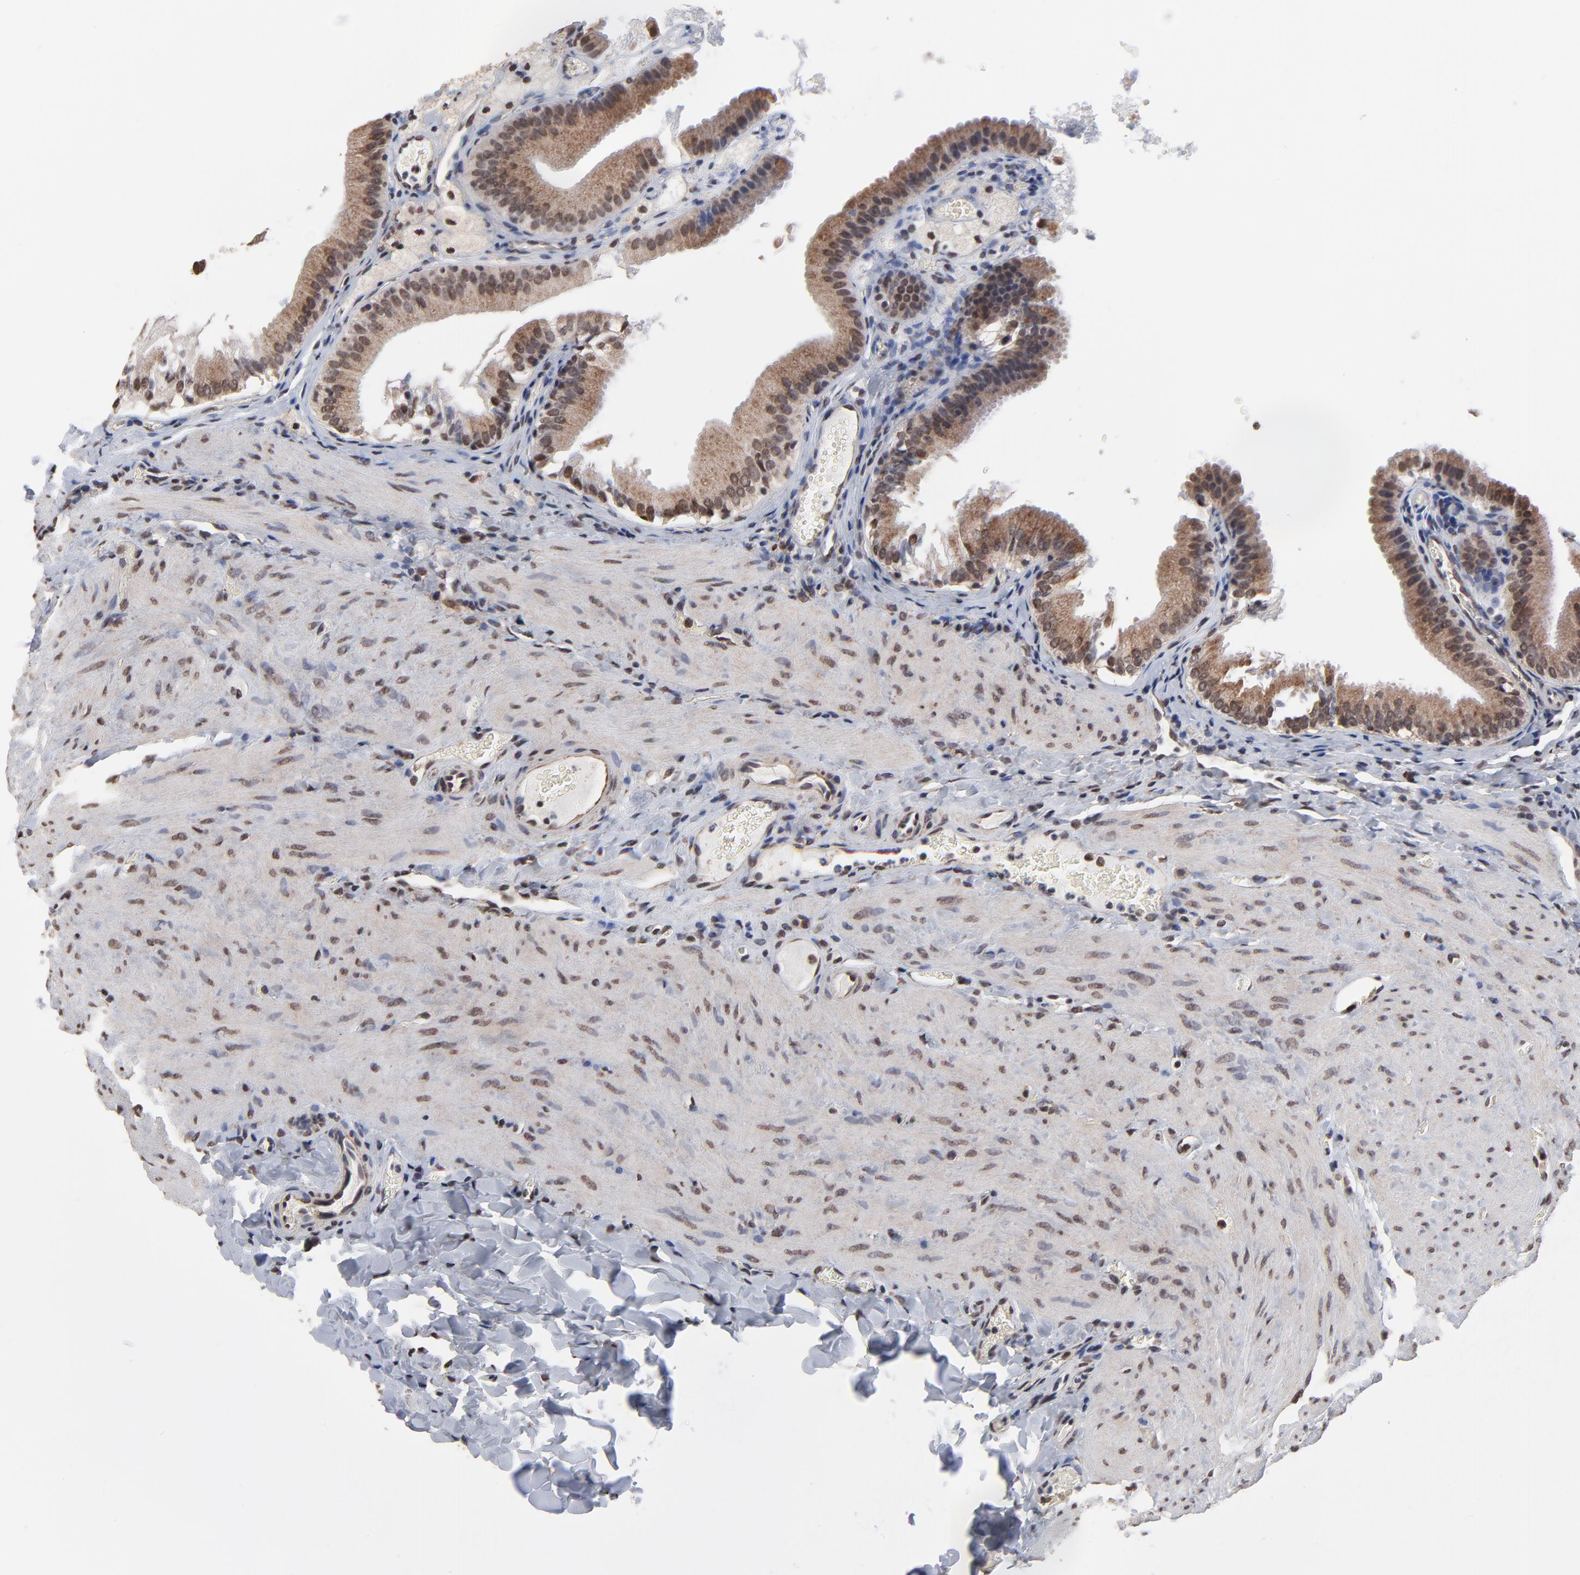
{"staining": {"intensity": "moderate", "quantity": ">75%", "location": "cytoplasmic/membranous"}, "tissue": "gallbladder", "cell_type": "Glandular cells", "image_type": "normal", "snomed": [{"axis": "morphology", "description": "Normal tissue, NOS"}, {"axis": "topography", "description": "Gallbladder"}], "caption": "Protein analysis of benign gallbladder demonstrates moderate cytoplasmic/membranous staining in about >75% of glandular cells.", "gene": "CHM", "patient": {"sex": "female", "age": 24}}